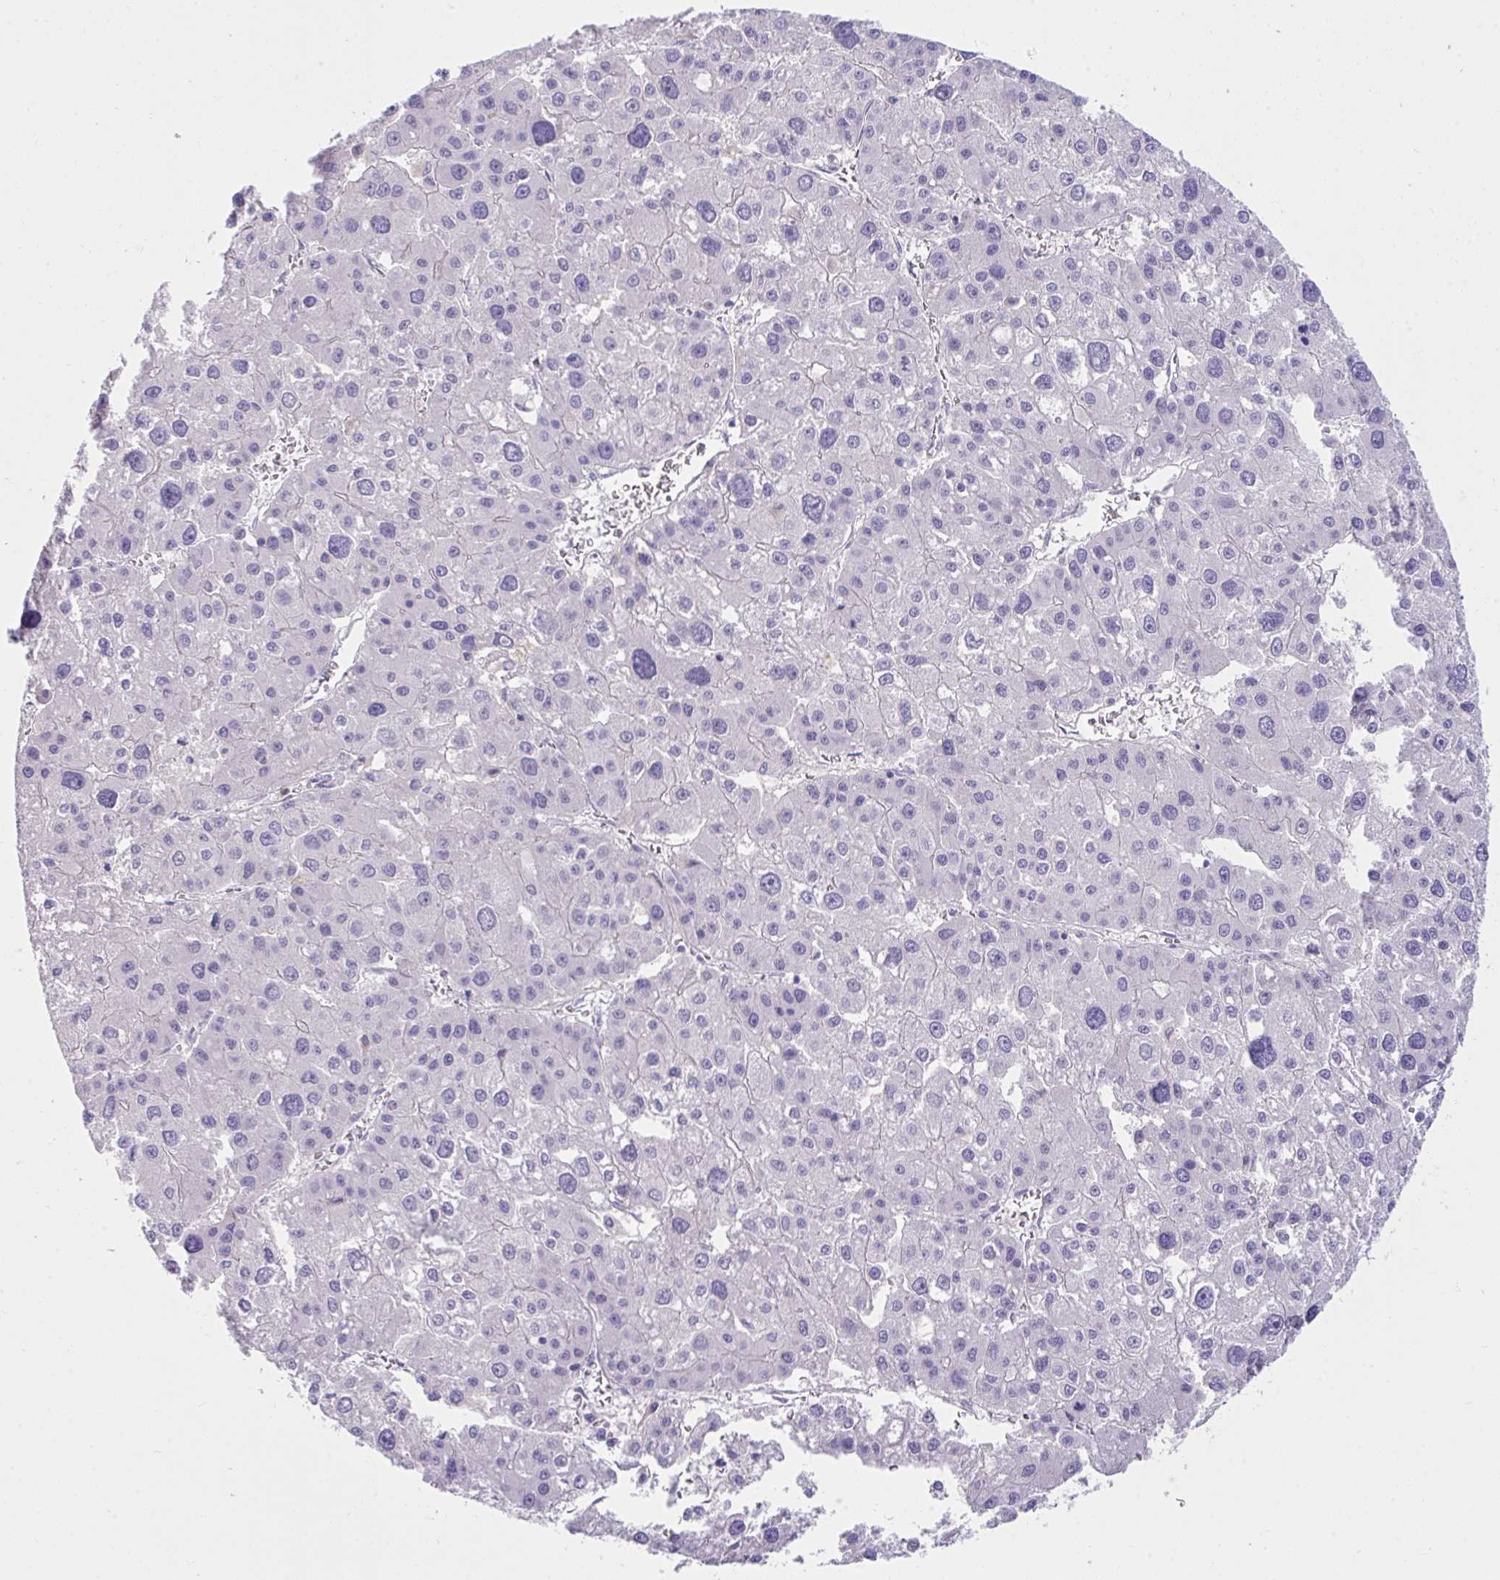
{"staining": {"intensity": "negative", "quantity": "none", "location": "none"}, "tissue": "liver cancer", "cell_type": "Tumor cells", "image_type": "cancer", "snomed": [{"axis": "morphology", "description": "Carcinoma, Hepatocellular, NOS"}, {"axis": "topography", "description": "Liver"}], "caption": "This is an immunohistochemistry (IHC) histopathology image of liver cancer. There is no positivity in tumor cells.", "gene": "PIGZ", "patient": {"sex": "male", "age": 73}}